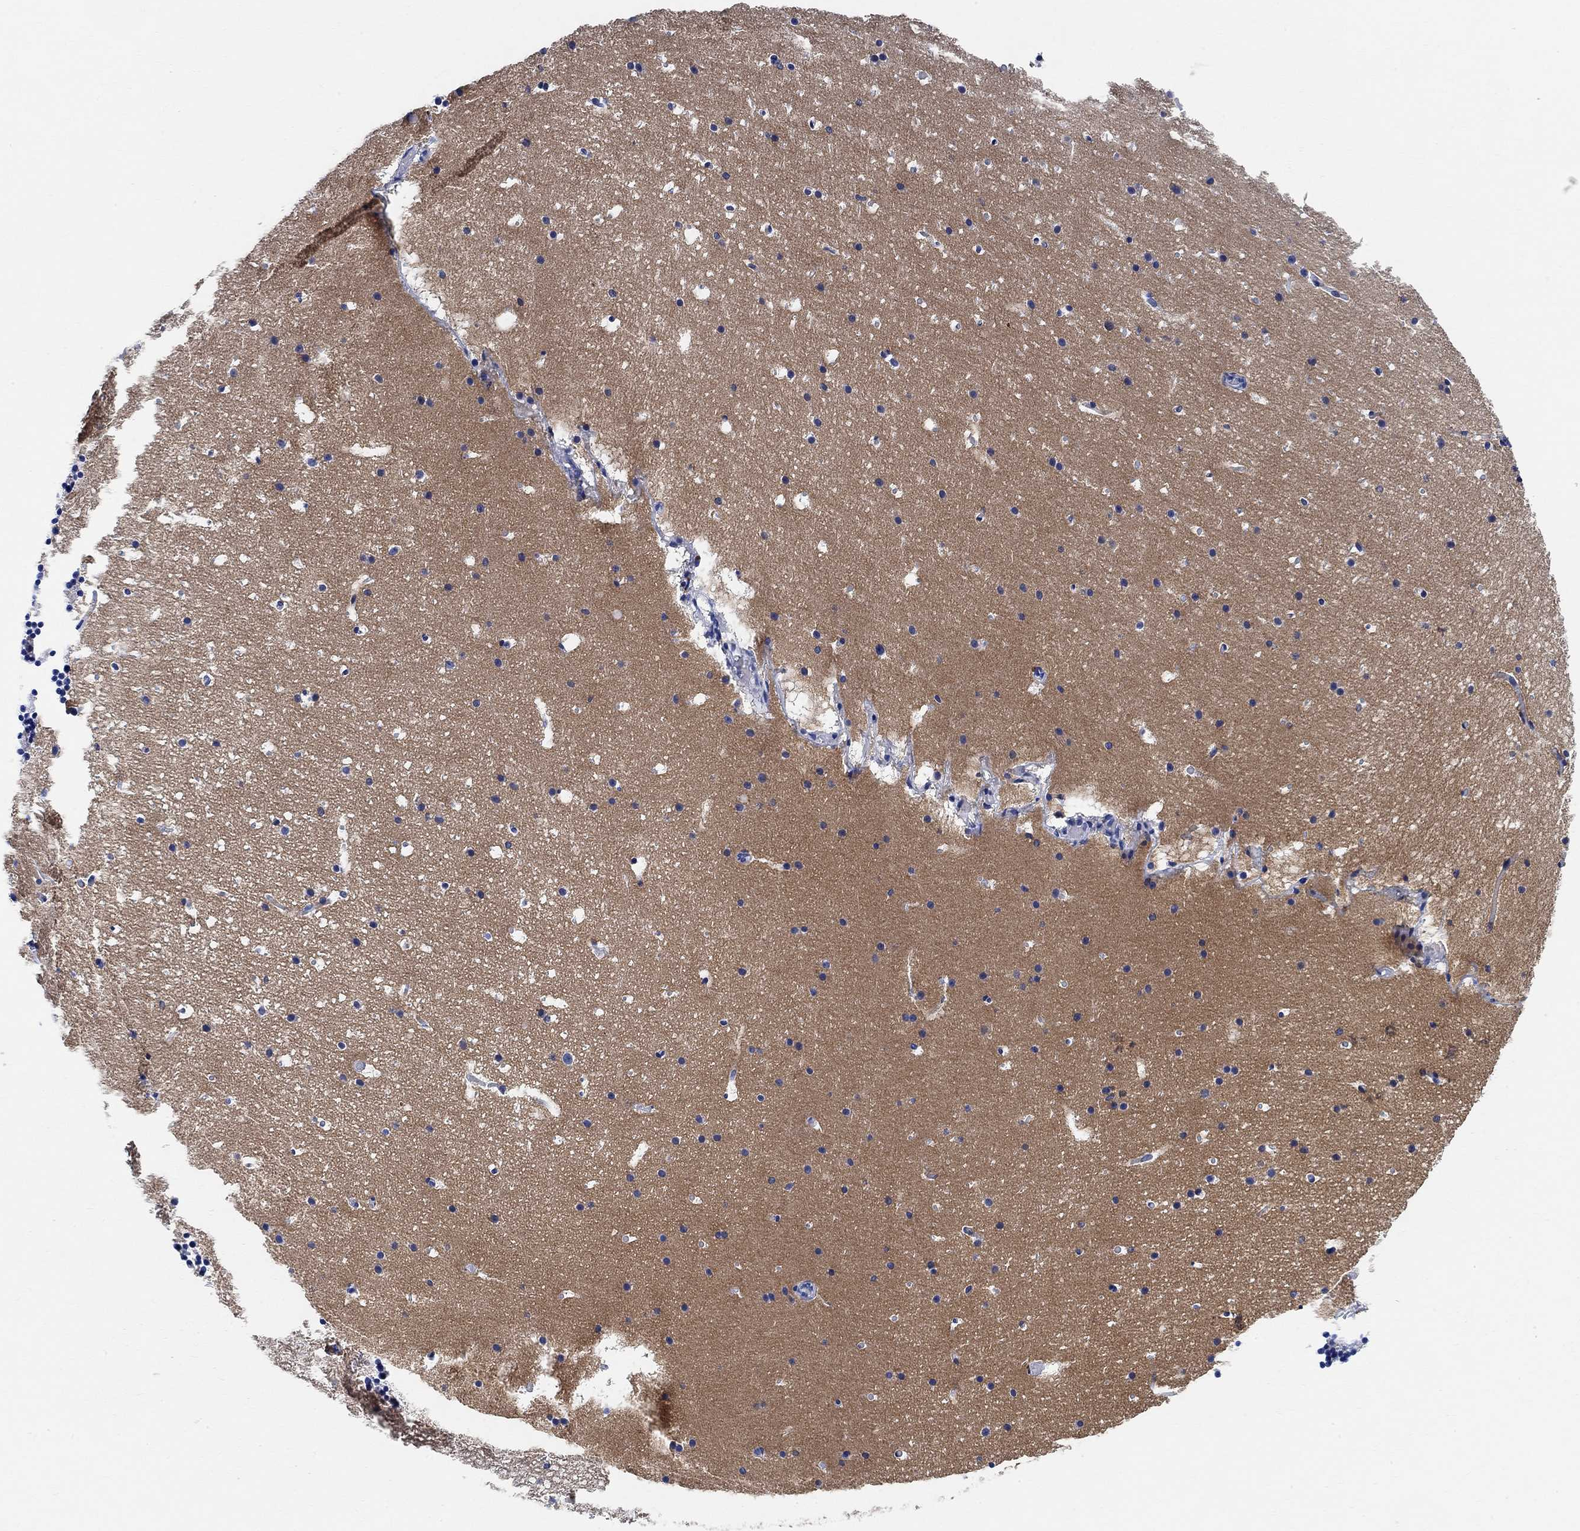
{"staining": {"intensity": "negative", "quantity": "none", "location": "none"}, "tissue": "cerebellum", "cell_type": "Cells in granular layer", "image_type": "normal", "snomed": [{"axis": "morphology", "description": "Normal tissue, NOS"}, {"axis": "topography", "description": "Cerebellum"}], "caption": "This micrograph is of benign cerebellum stained with immunohistochemistry to label a protein in brown with the nuclei are counter-stained blue. There is no positivity in cells in granular layer. (Immunohistochemistry (ihc), brightfield microscopy, high magnification).", "gene": "SYT12", "patient": {"sex": "male", "age": 37}}